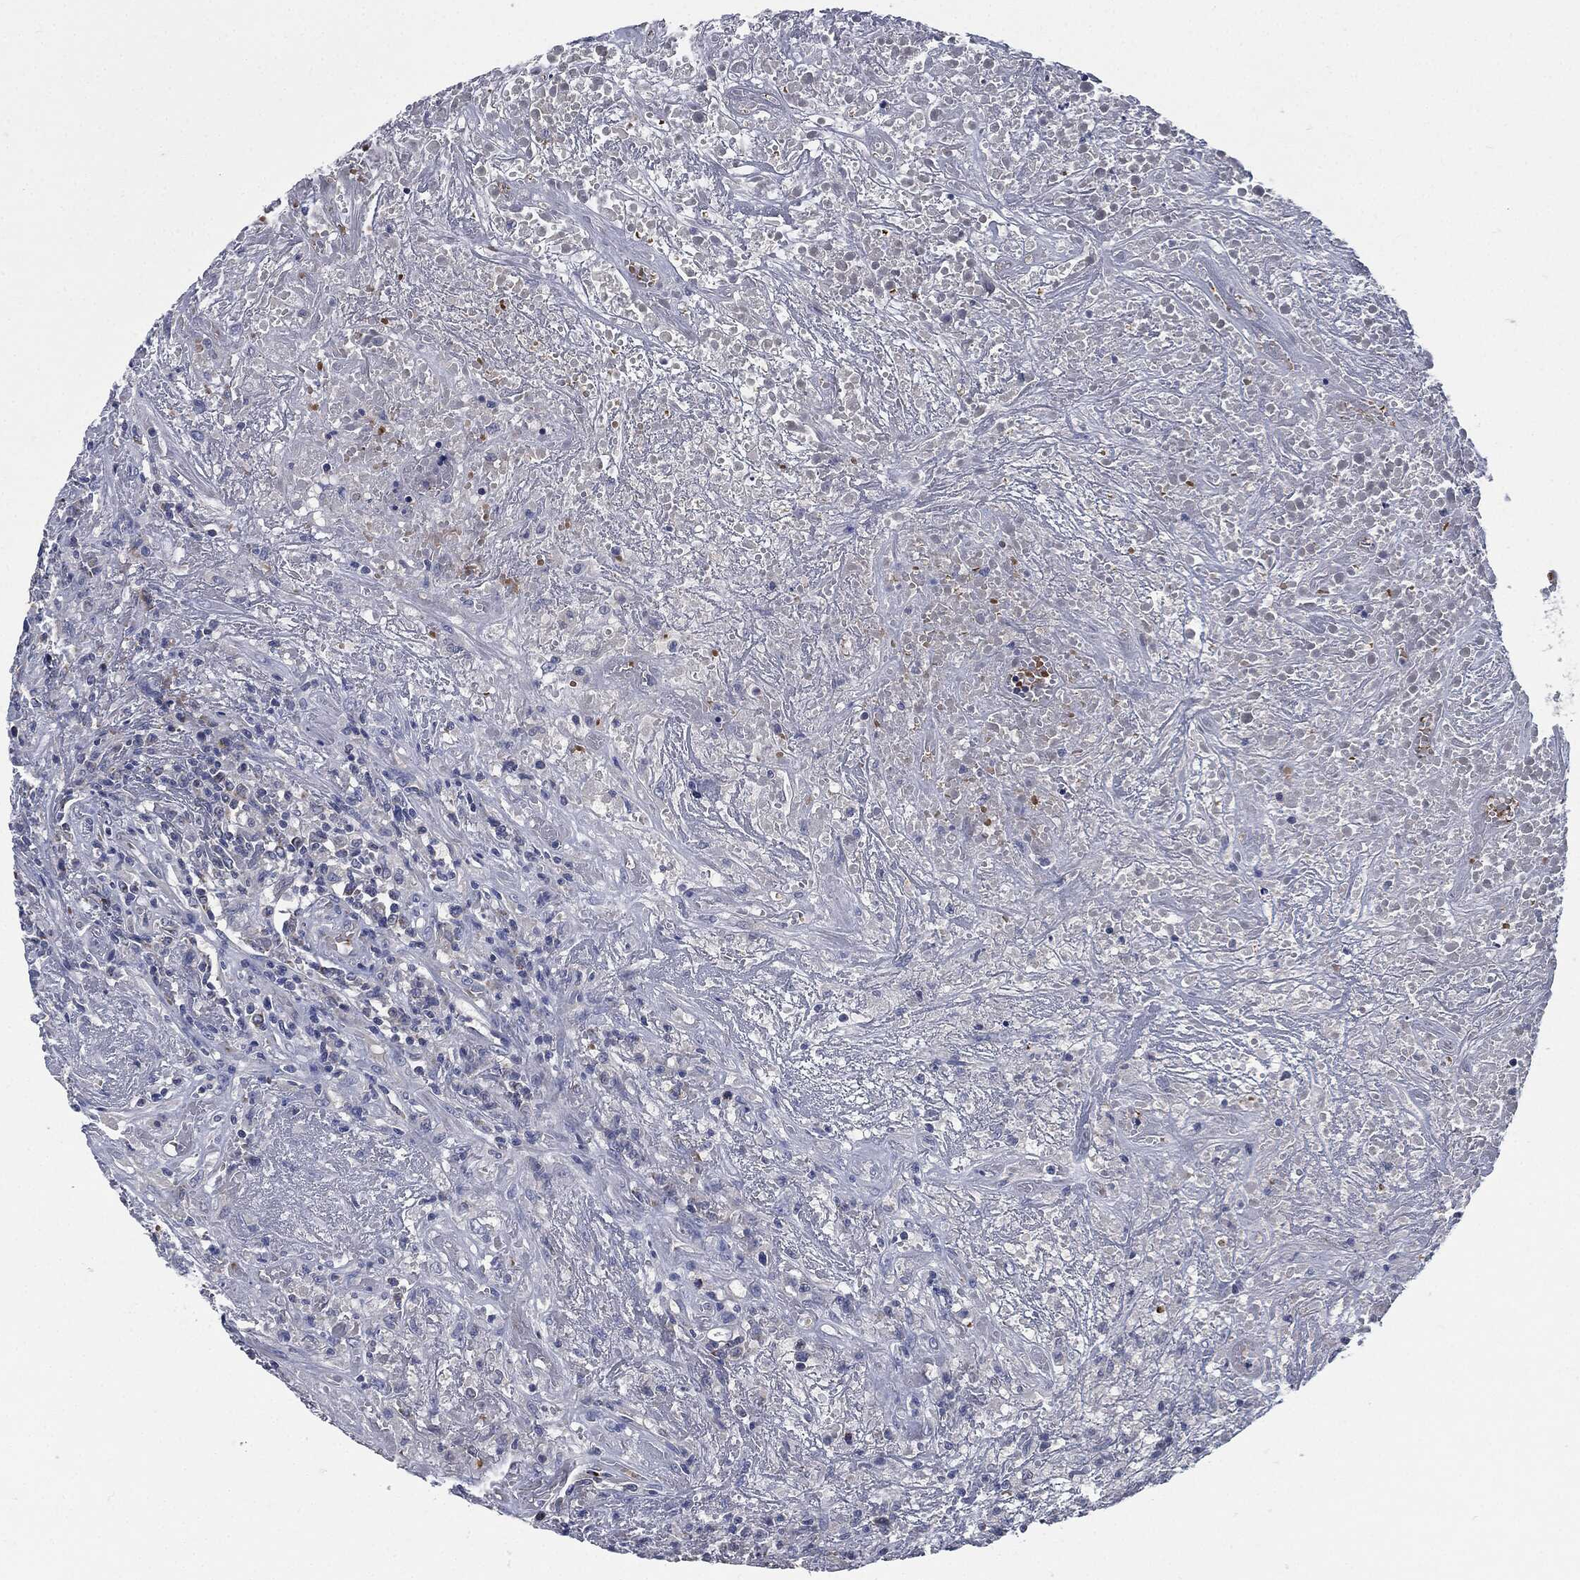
{"staining": {"intensity": "negative", "quantity": "none", "location": "none"}, "tissue": "lymphoma", "cell_type": "Tumor cells", "image_type": "cancer", "snomed": [{"axis": "morphology", "description": "Malignant lymphoma, non-Hodgkin's type, High grade"}, {"axis": "topography", "description": "Lung"}], "caption": "Tumor cells show no significant positivity in high-grade malignant lymphoma, non-Hodgkin's type.", "gene": "SIGLEC9", "patient": {"sex": "male", "age": 79}}